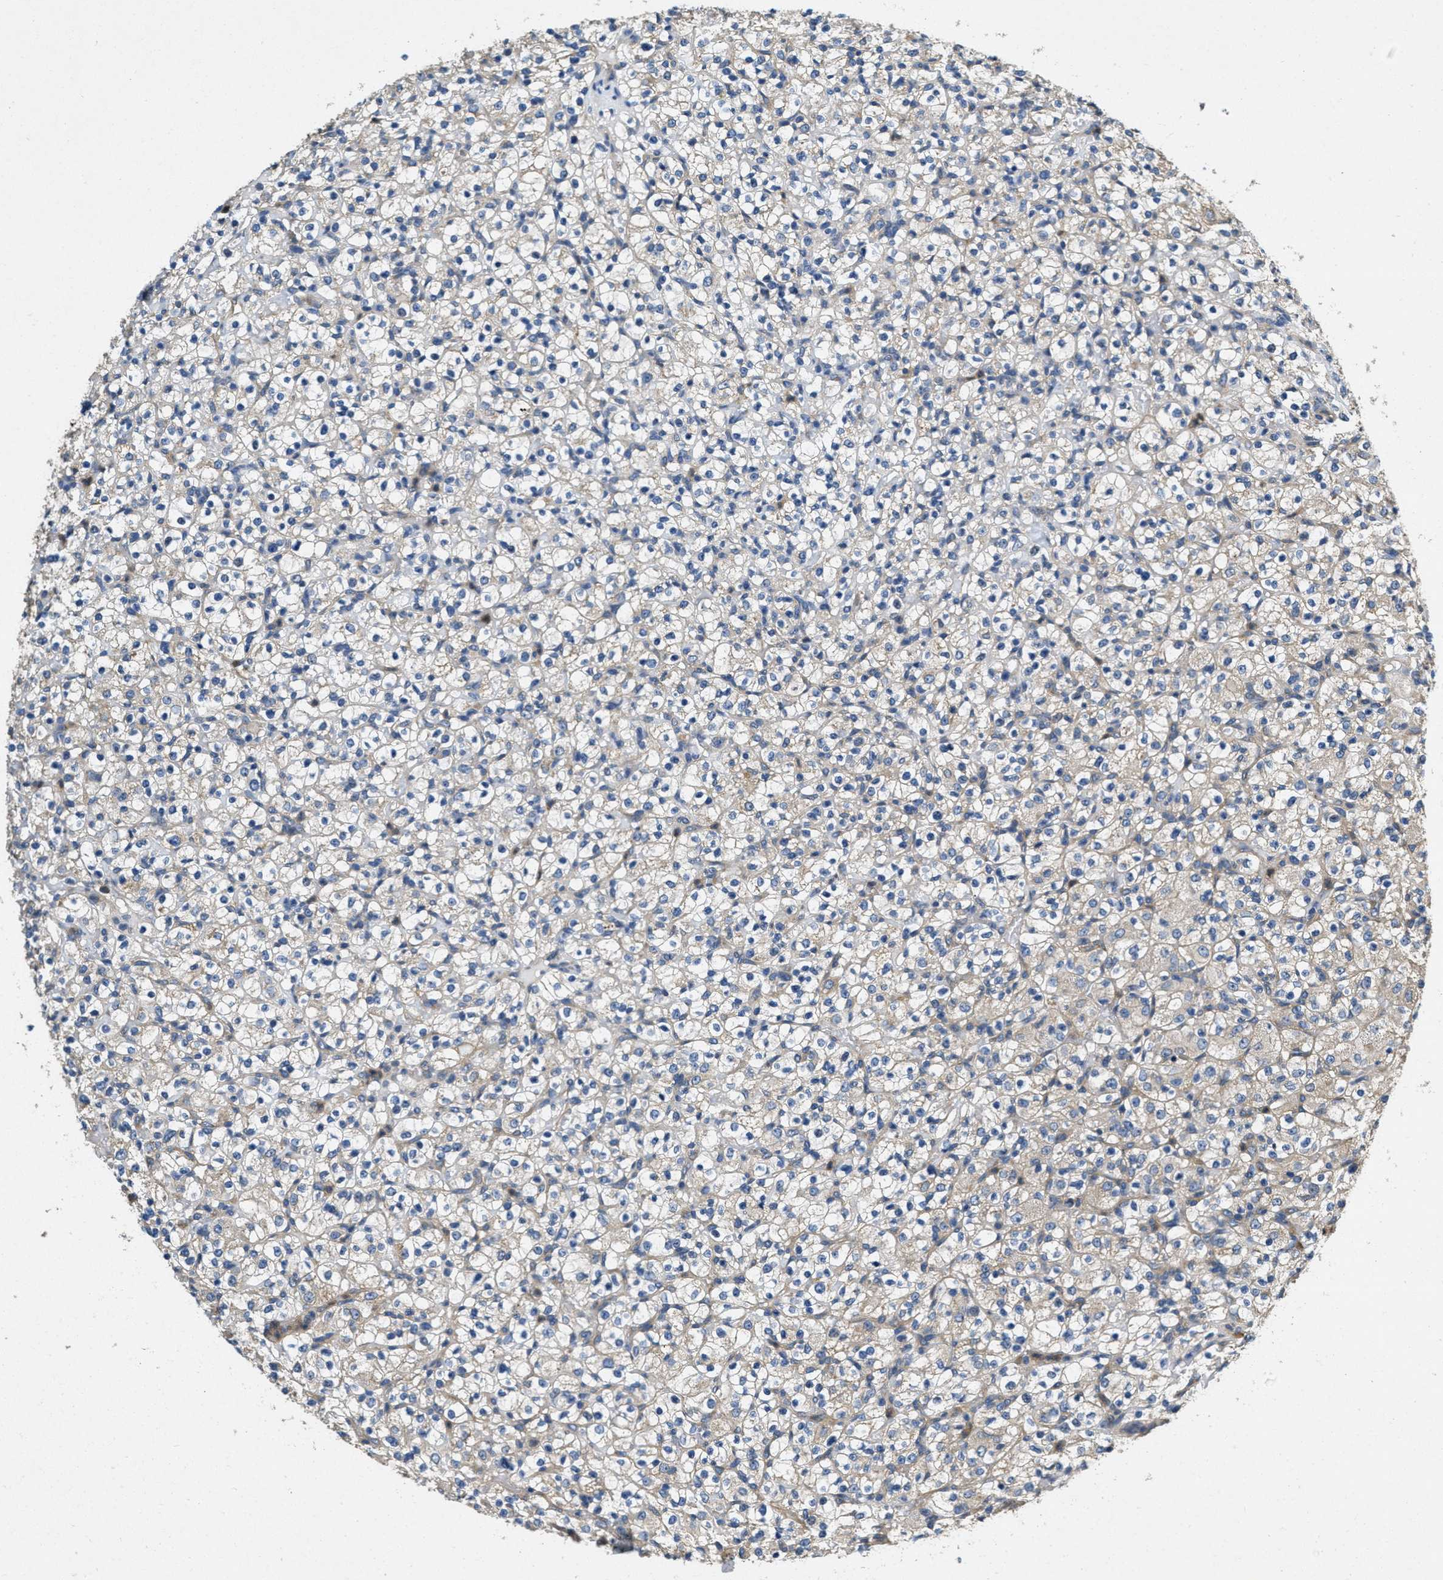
{"staining": {"intensity": "weak", "quantity": "<25%", "location": "cytoplasmic/membranous"}, "tissue": "renal cancer", "cell_type": "Tumor cells", "image_type": "cancer", "snomed": [{"axis": "morphology", "description": "Normal tissue, NOS"}, {"axis": "morphology", "description": "Adenocarcinoma, NOS"}, {"axis": "topography", "description": "Kidney"}], "caption": "The histopathology image exhibits no significant staining in tumor cells of adenocarcinoma (renal). Brightfield microscopy of immunohistochemistry (IHC) stained with DAB (brown) and hematoxylin (blue), captured at high magnification.", "gene": "TOMM70", "patient": {"sex": "female", "age": 72}}